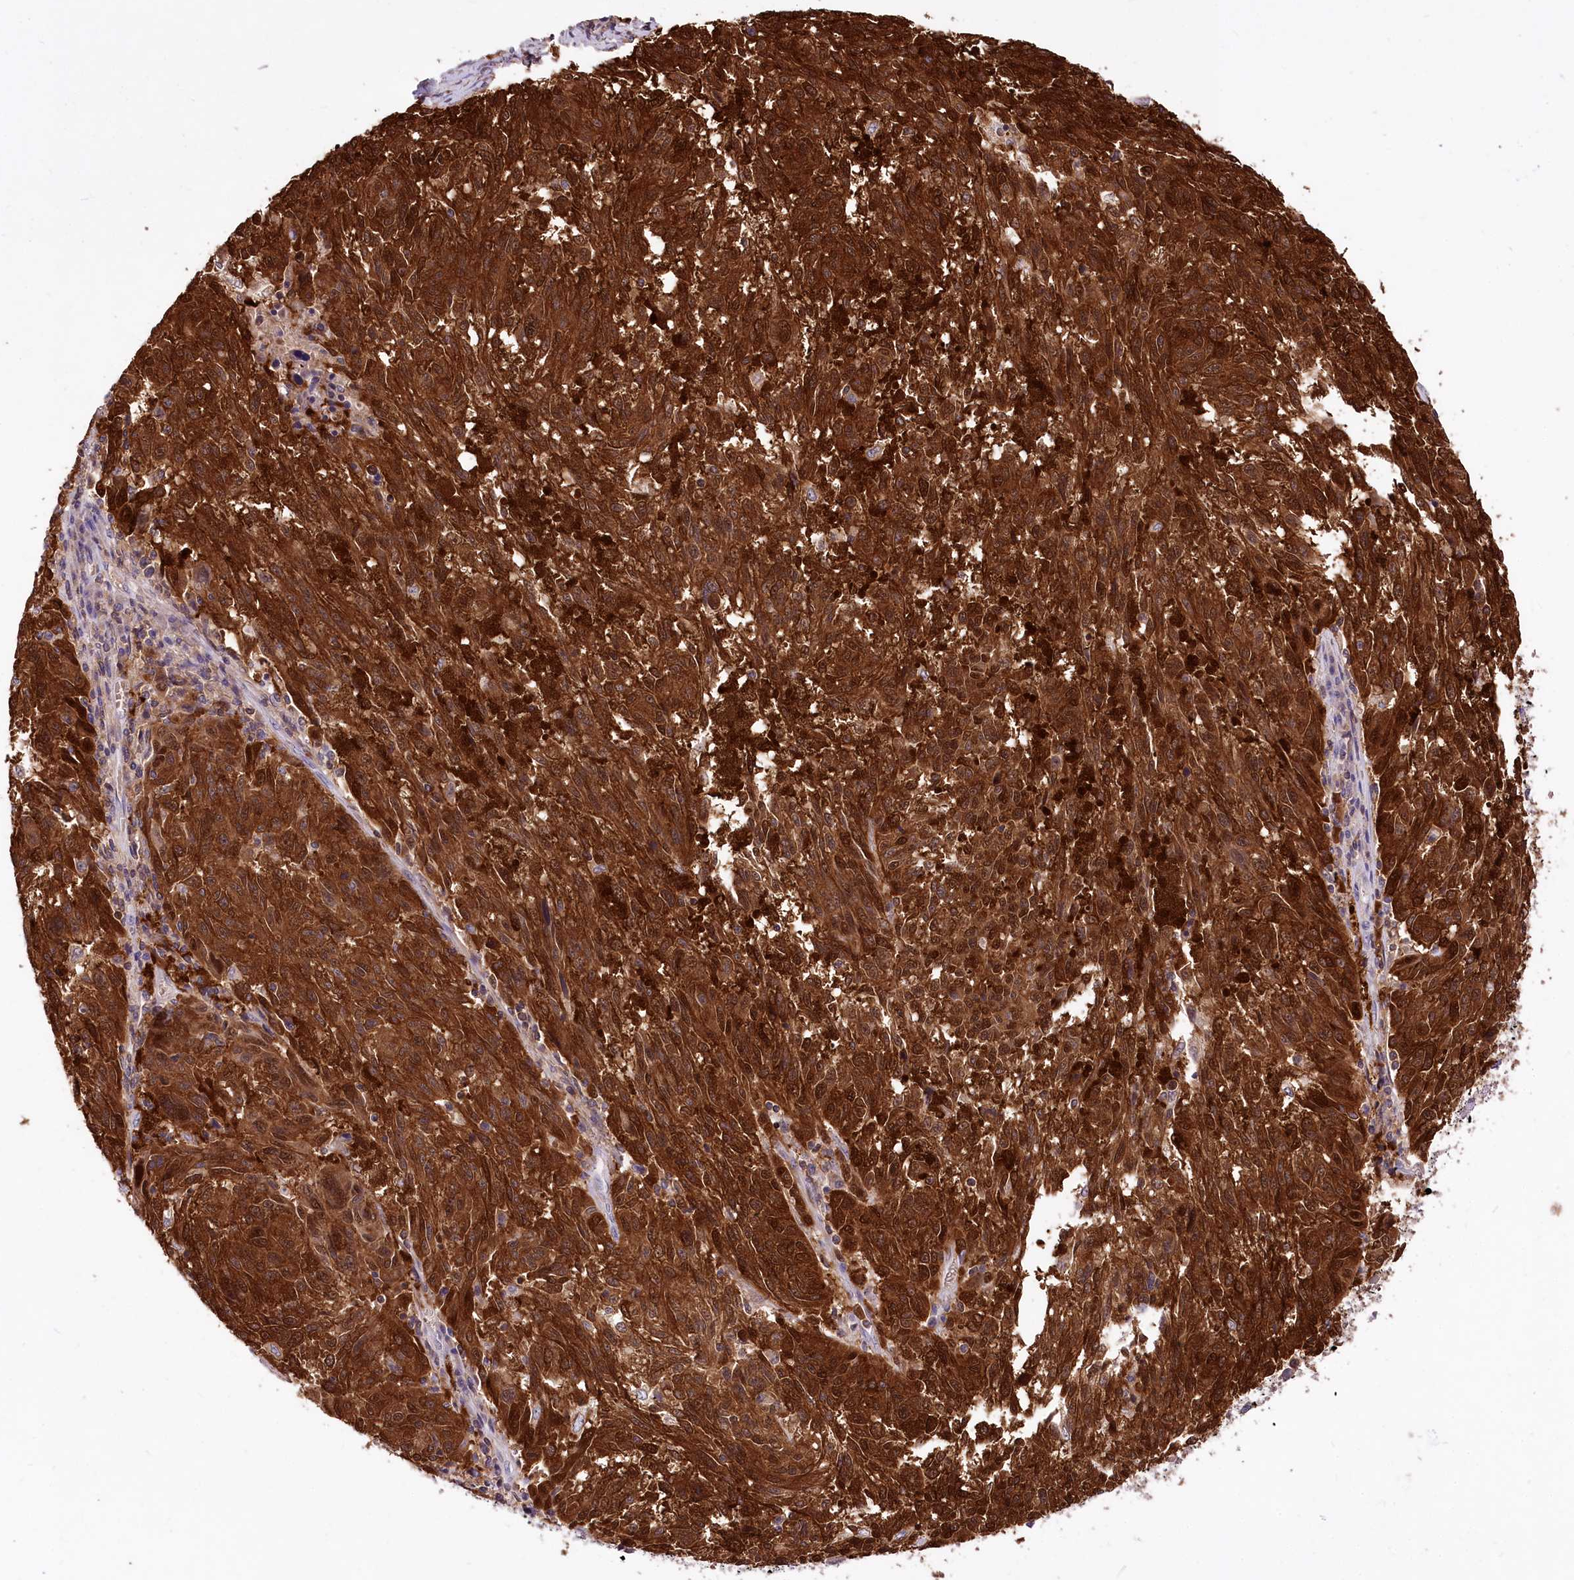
{"staining": {"intensity": "strong", "quantity": ">75%", "location": "cytoplasmic/membranous,nuclear"}, "tissue": "melanoma", "cell_type": "Tumor cells", "image_type": "cancer", "snomed": [{"axis": "morphology", "description": "Malignant melanoma, NOS"}, {"axis": "topography", "description": "Skin"}], "caption": "DAB (3,3'-diaminobenzidine) immunohistochemical staining of melanoma shows strong cytoplasmic/membranous and nuclear protein staining in approximately >75% of tumor cells. The staining was performed using DAB (3,3'-diaminobenzidine), with brown indicating positive protein expression. Nuclei are stained blue with hematoxylin.", "gene": "SERGEF", "patient": {"sex": "male", "age": 53}}